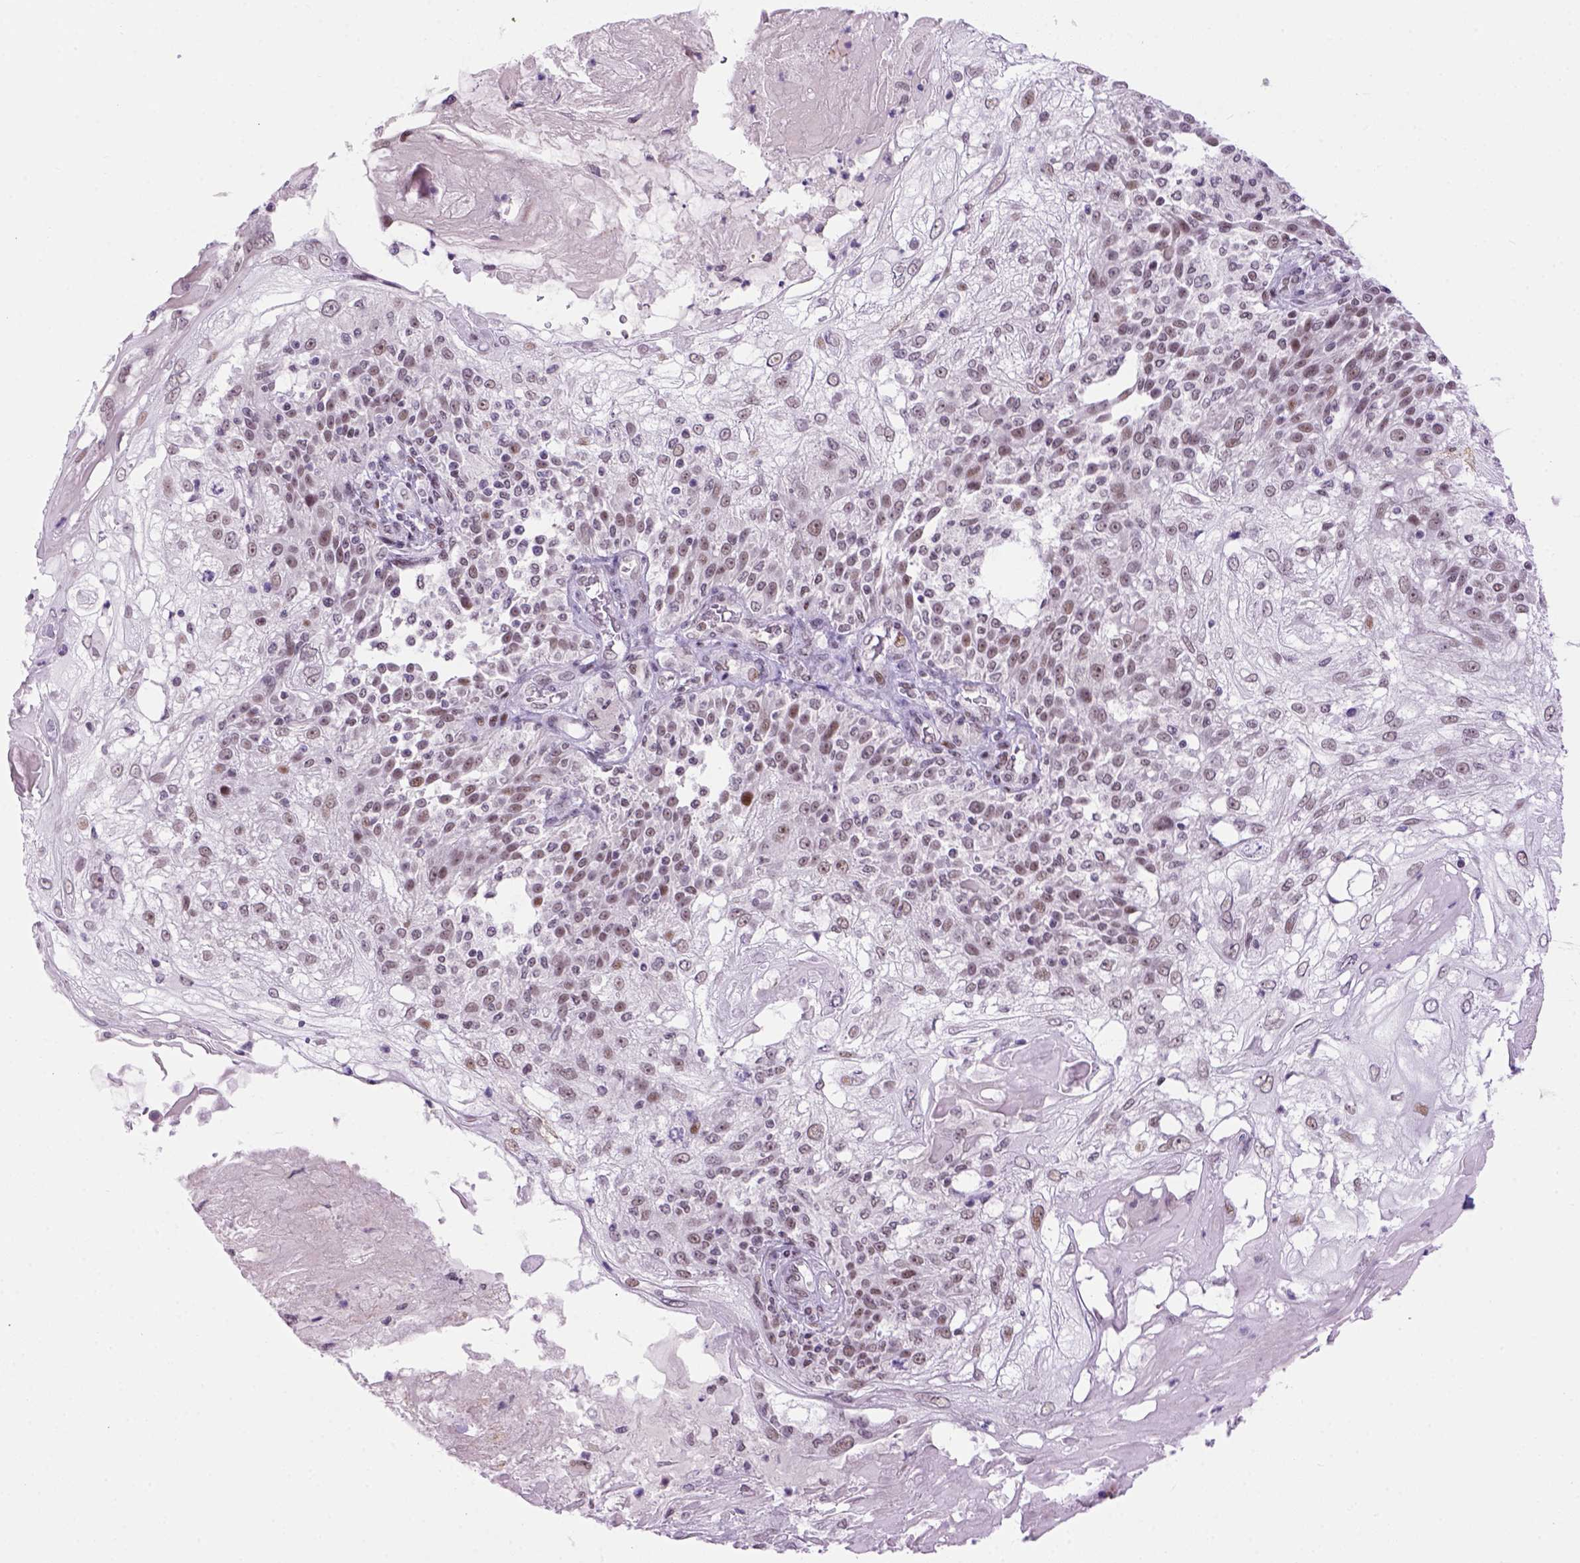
{"staining": {"intensity": "weak", "quantity": "25%-75%", "location": "nuclear"}, "tissue": "skin cancer", "cell_type": "Tumor cells", "image_type": "cancer", "snomed": [{"axis": "morphology", "description": "Normal tissue, NOS"}, {"axis": "morphology", "description": "Squamous cell carcinoma, NOS"}, {"axis": "topography", "description": "Skin"}], "caption": "IHC of human skin cancer shows low levels of weak nuclear staining in about 25%-75% of tumor cells.", "gene": "TBPL1", "patient": {"sex": "female", "age": 83}}